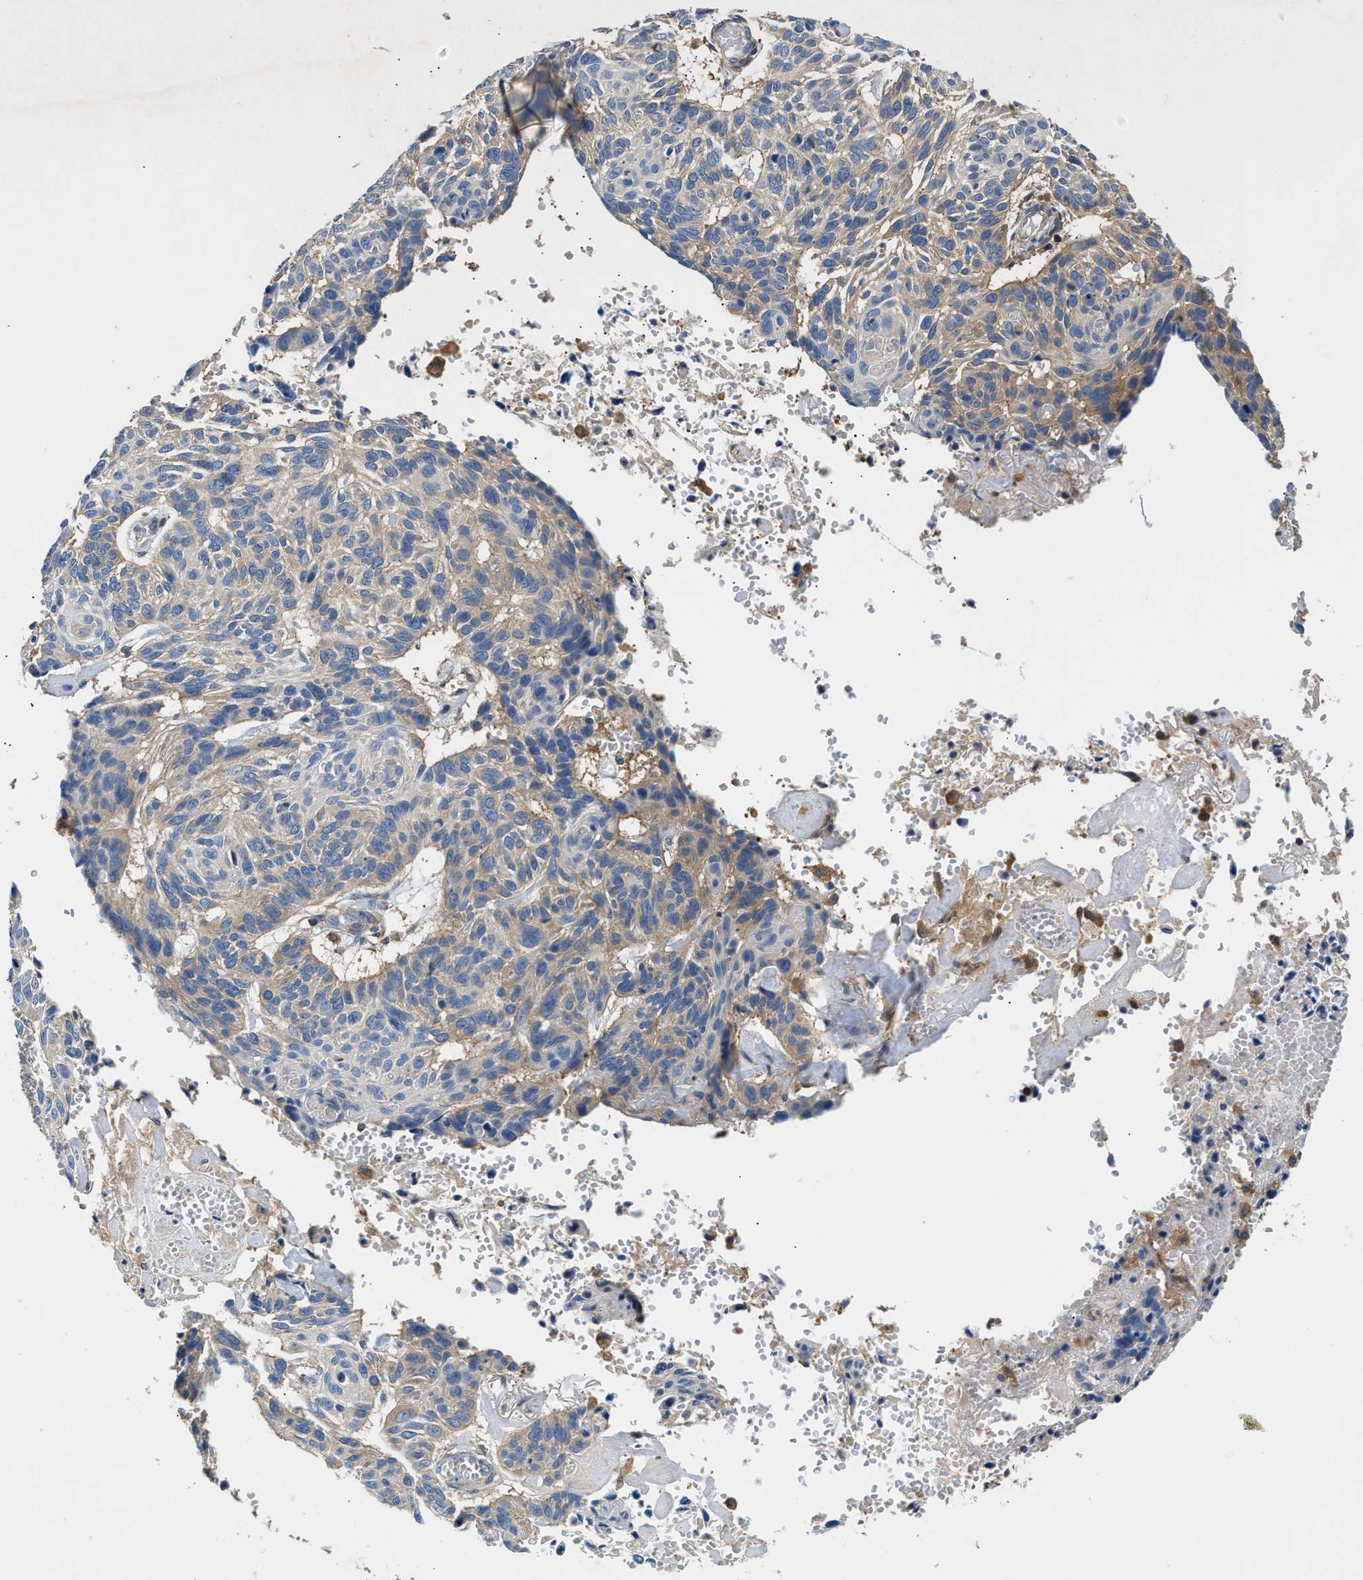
{"staining": {"intensity": "weak", "quantity": "<25%", "location": "cytoplasmic/membranous"}, "tissue": "skin cancer", "cell_type": "Tumor cells", "image_type": "cancer", "snomed": [{"axis": "morphology", "description": "Basal cell carcinoma"}, {"axis": "topography", "description": "Skin"}], "caption": "The photomicrograph shows no staining of tumor cells in basal cell carcinoma (skin).", "gene": "CCM2", "patient": {"sex": "male", "age": 85}}